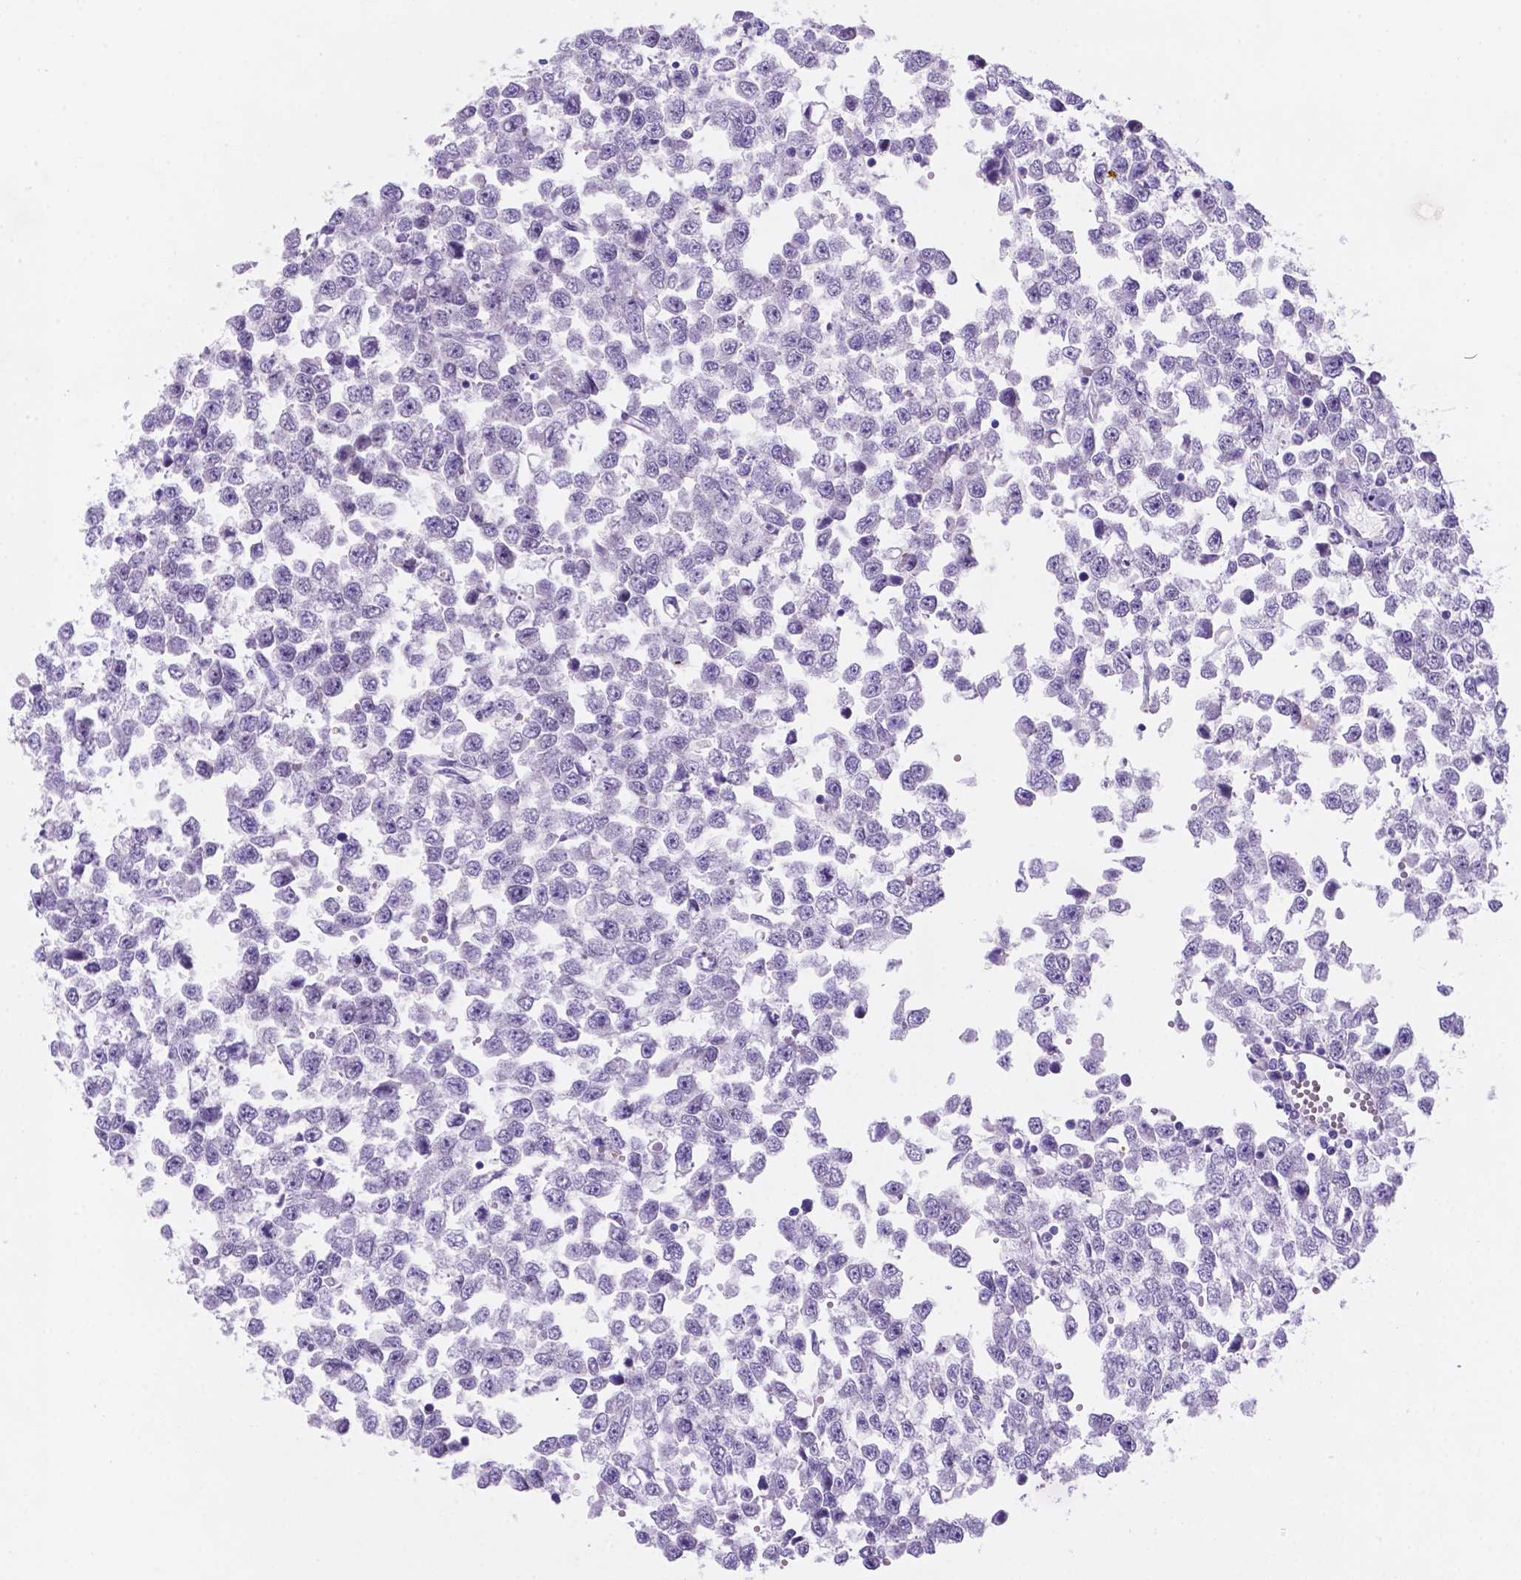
{"staining": {"intensity": "negative", "quantity": "none", "location": "none"}, "tissue": "testis cancer", "cell_type": "Tumor cells", "image_type": "cancer", "snomed": [{"axis": "morphology", "description": "Normal tissue, NOS"}, {"axis": "morphology", "description": "Seminoma, NOS"}, {"axis": "topography", "description": "Testis"}, {"axis": "topography", "description": "Epididymis"}], "caption": "Tumor cells are negative for brown protein staining in seminoma (testis). The staining is performed using DAB brown chromogen with nuclei counter-stained in using hematoxylin.", "gene": "EBLN2", "patient": {"sex": "male", "age": 34}}